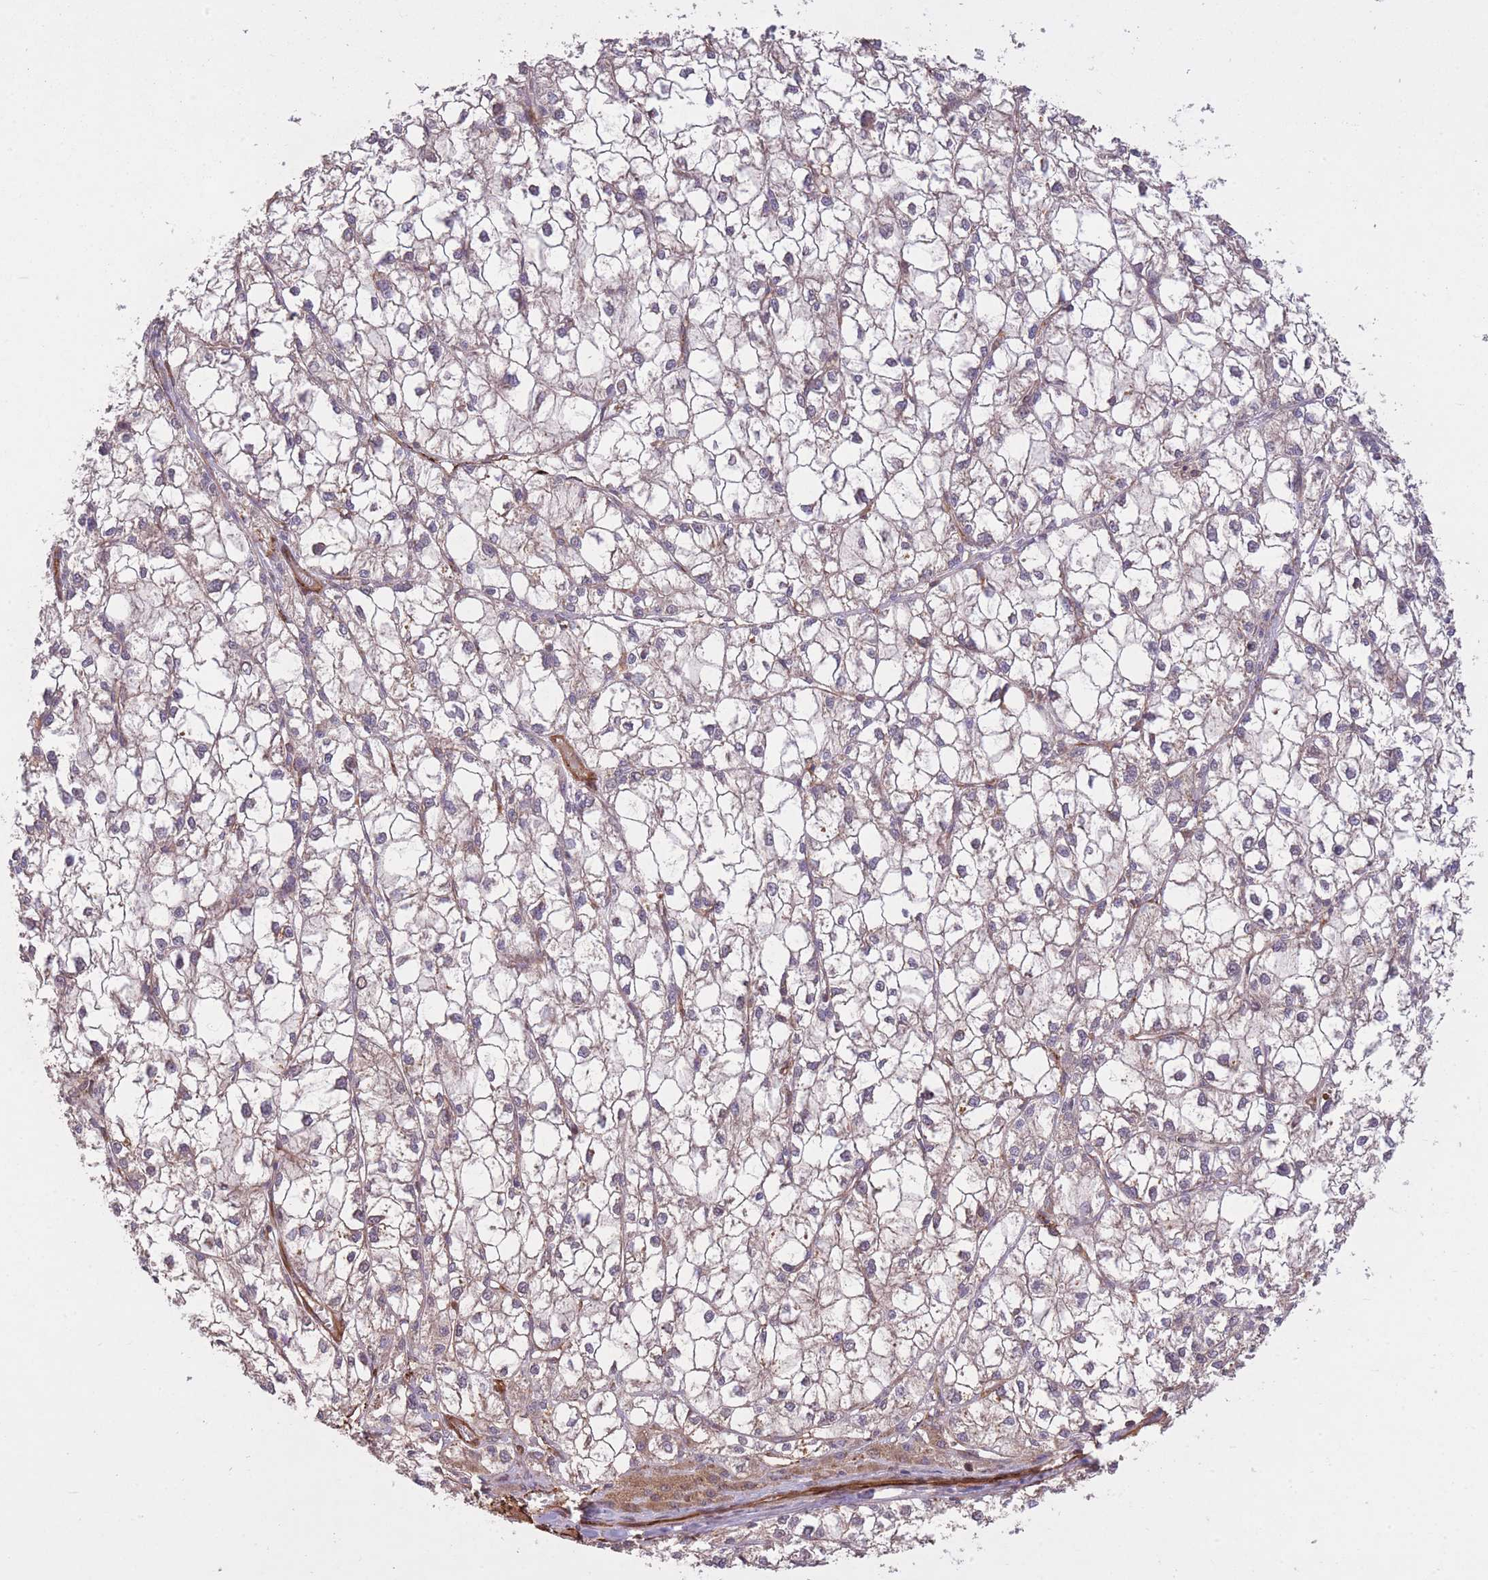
{"staining": {"intensity": "weak", "quantity": "<25%", "location": "cytoplasmic/membranous"}, "tissue": "liver cancer", "cell_type": "Tumor cells", "image_type": "cancer", "snomed": [{"axis": "morphology", "description": "Carcinoma, Hepatocellular, NOS"}, {"axis": "topography", "description": "Liver"}], "caption": "Protein analysis of hepatocellular carcinoma (liver) exhibits no significant staining in tumor cells.", "gene": "CISH", "patient": {"sex": "female", "age": 43}}